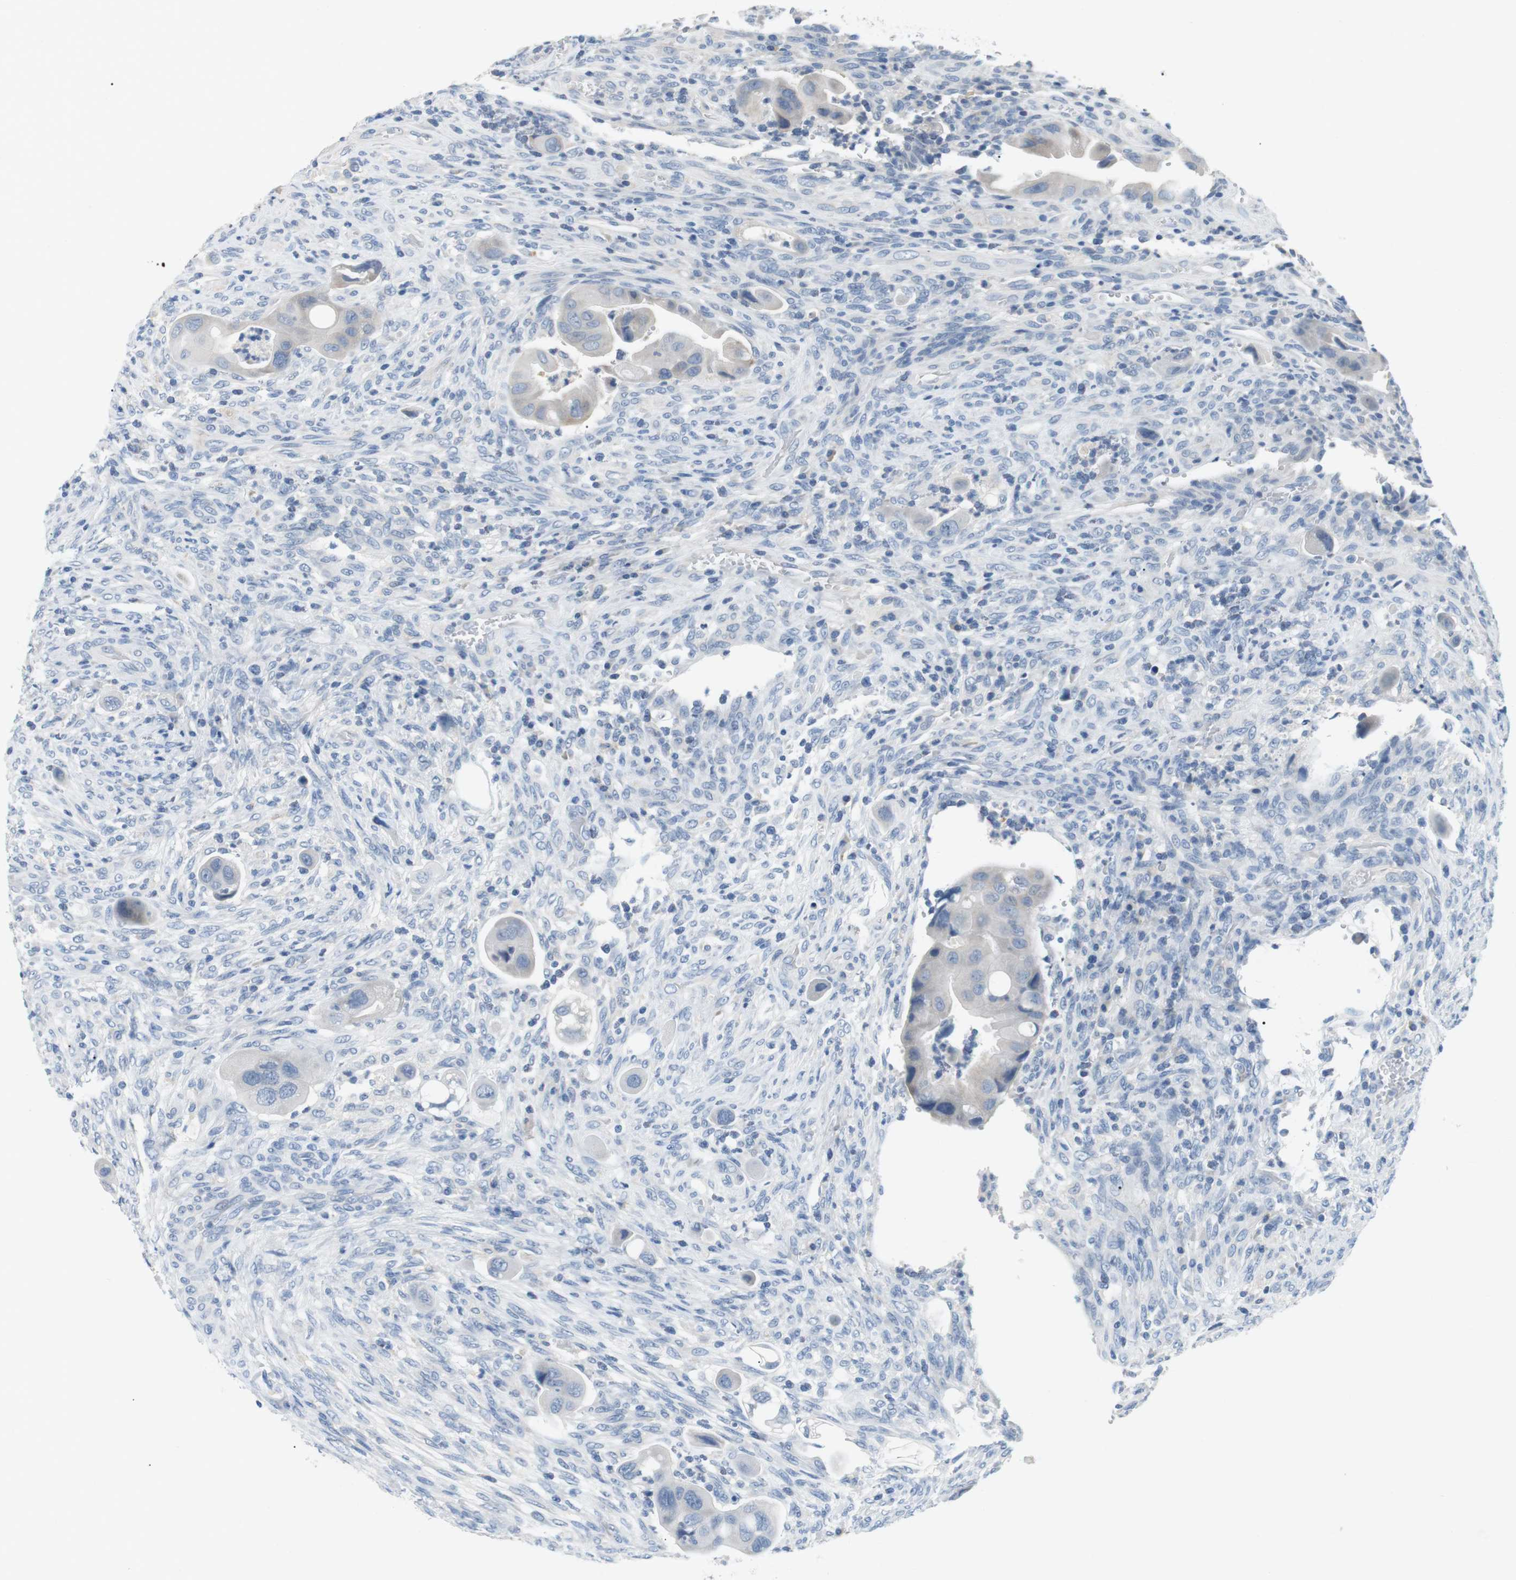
{"staining": {"intensity": "negative", "quantity": "none", "location": "none"}, "tissue": "colorectal cancer", "cell_type": "Tumor cells", "image_type": "cancer", "snomed": [{"axis": "morphology", "description": "Adenocarcinoma, NOS"}, {"axis": "topography", "description": "Rectum"}], "caption": "Tumor cells are negative for brown protein staining in adenocarcinoma (colorectal).", "gene": "FCGRT", "patient": {"sex": "female", "age": 57}}